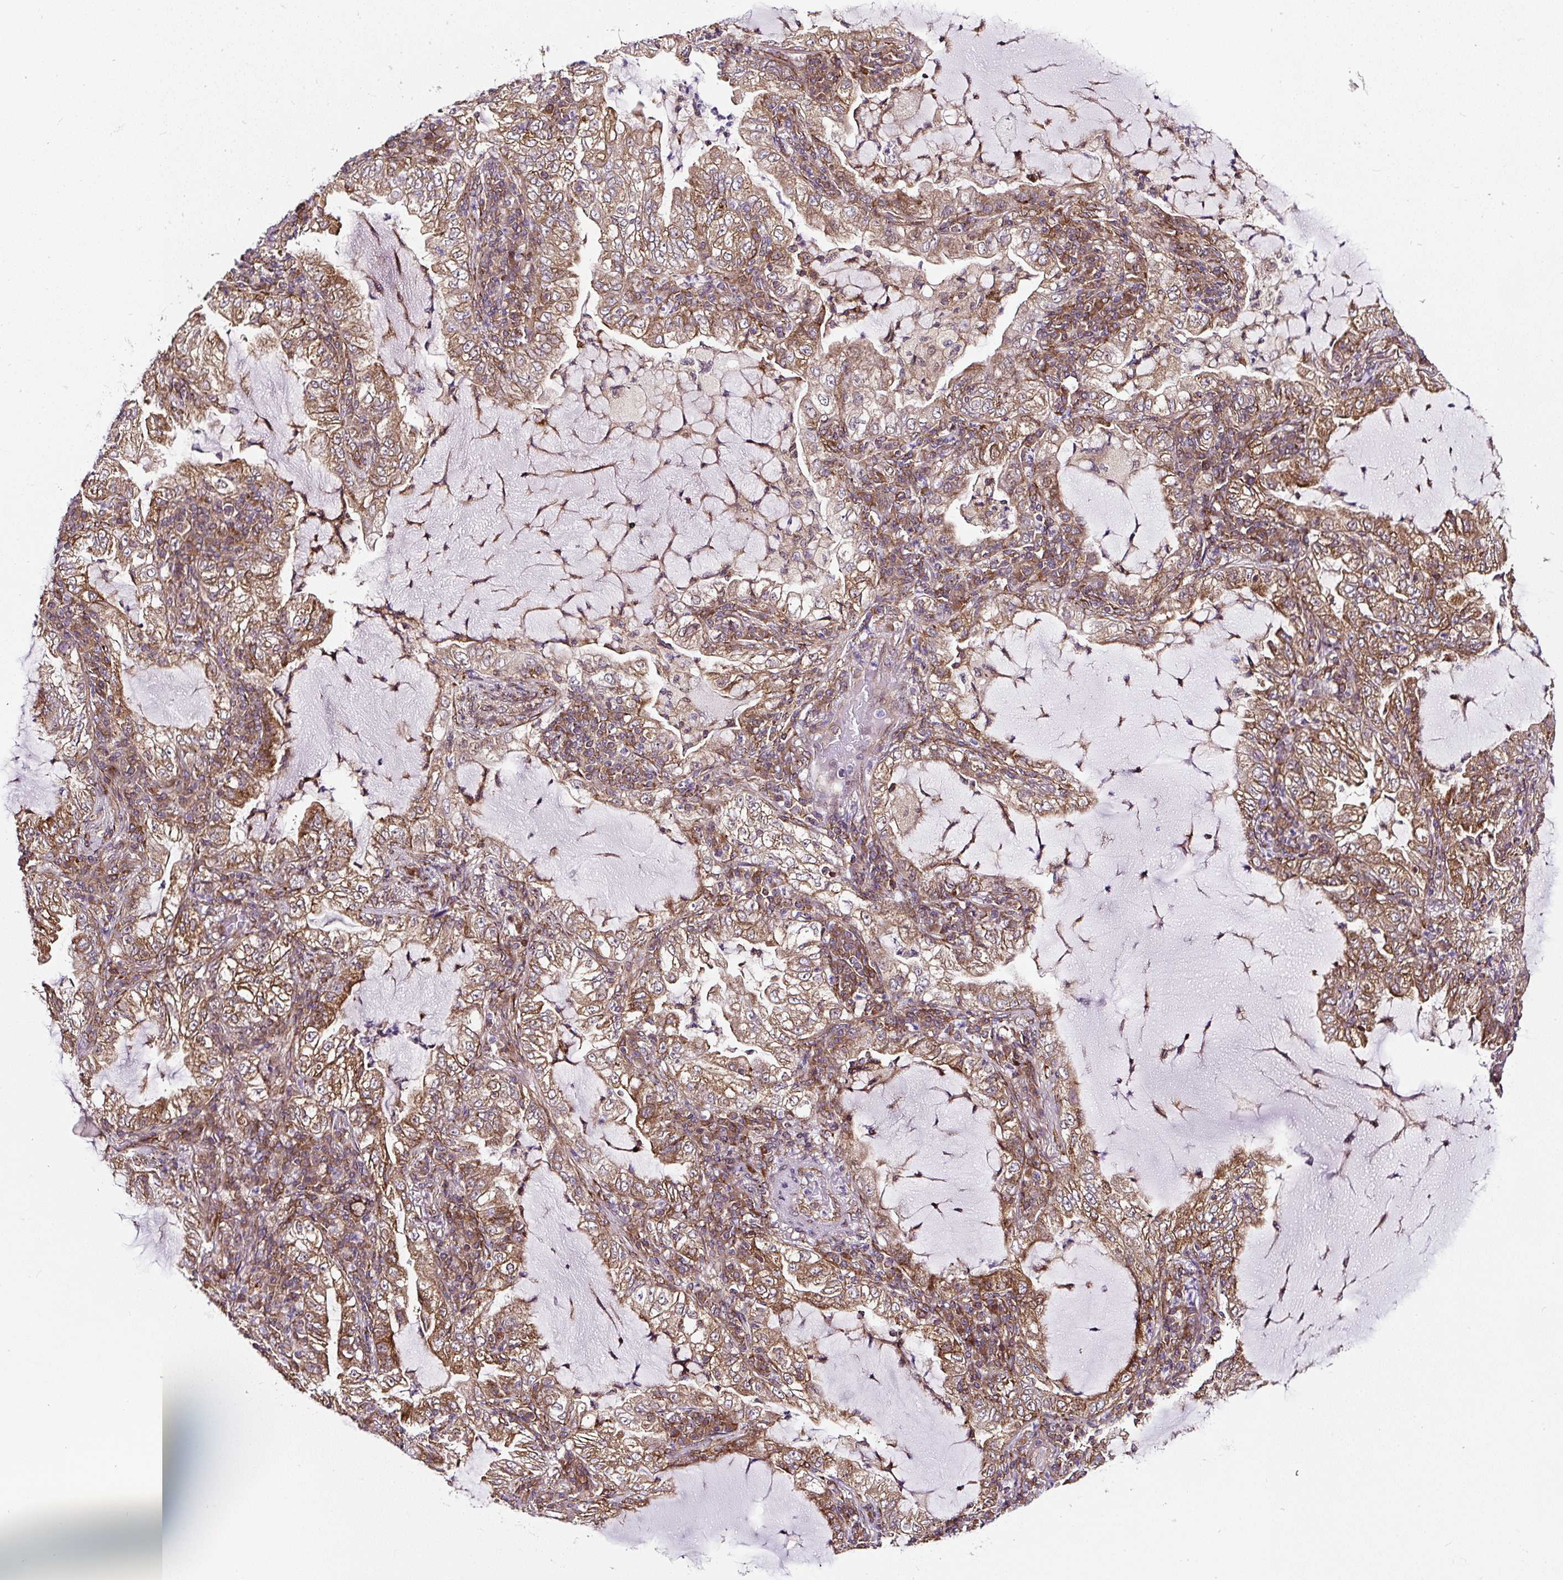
{"staining": {"intensity": "moderate", "quantity": ">75%", "location": "cytoplasmic/membranous"}, "tissue": "lung cancer", "cell_type": "Tumor cells", "image_type": "cancer", "snomed": [{"axis": "morphology", "description": "Adenocarcinoma, NOS"}, {"axis": "topography", "description": "Lung"}], "caption": "The histopathology image exhibits staining of lung cancer, revealing moderate cytoplasmic/membranous protein staining (brown color) within tumor cells.", "gene": "KDM4E", "patient": {"sex": "female", "age": 73}}